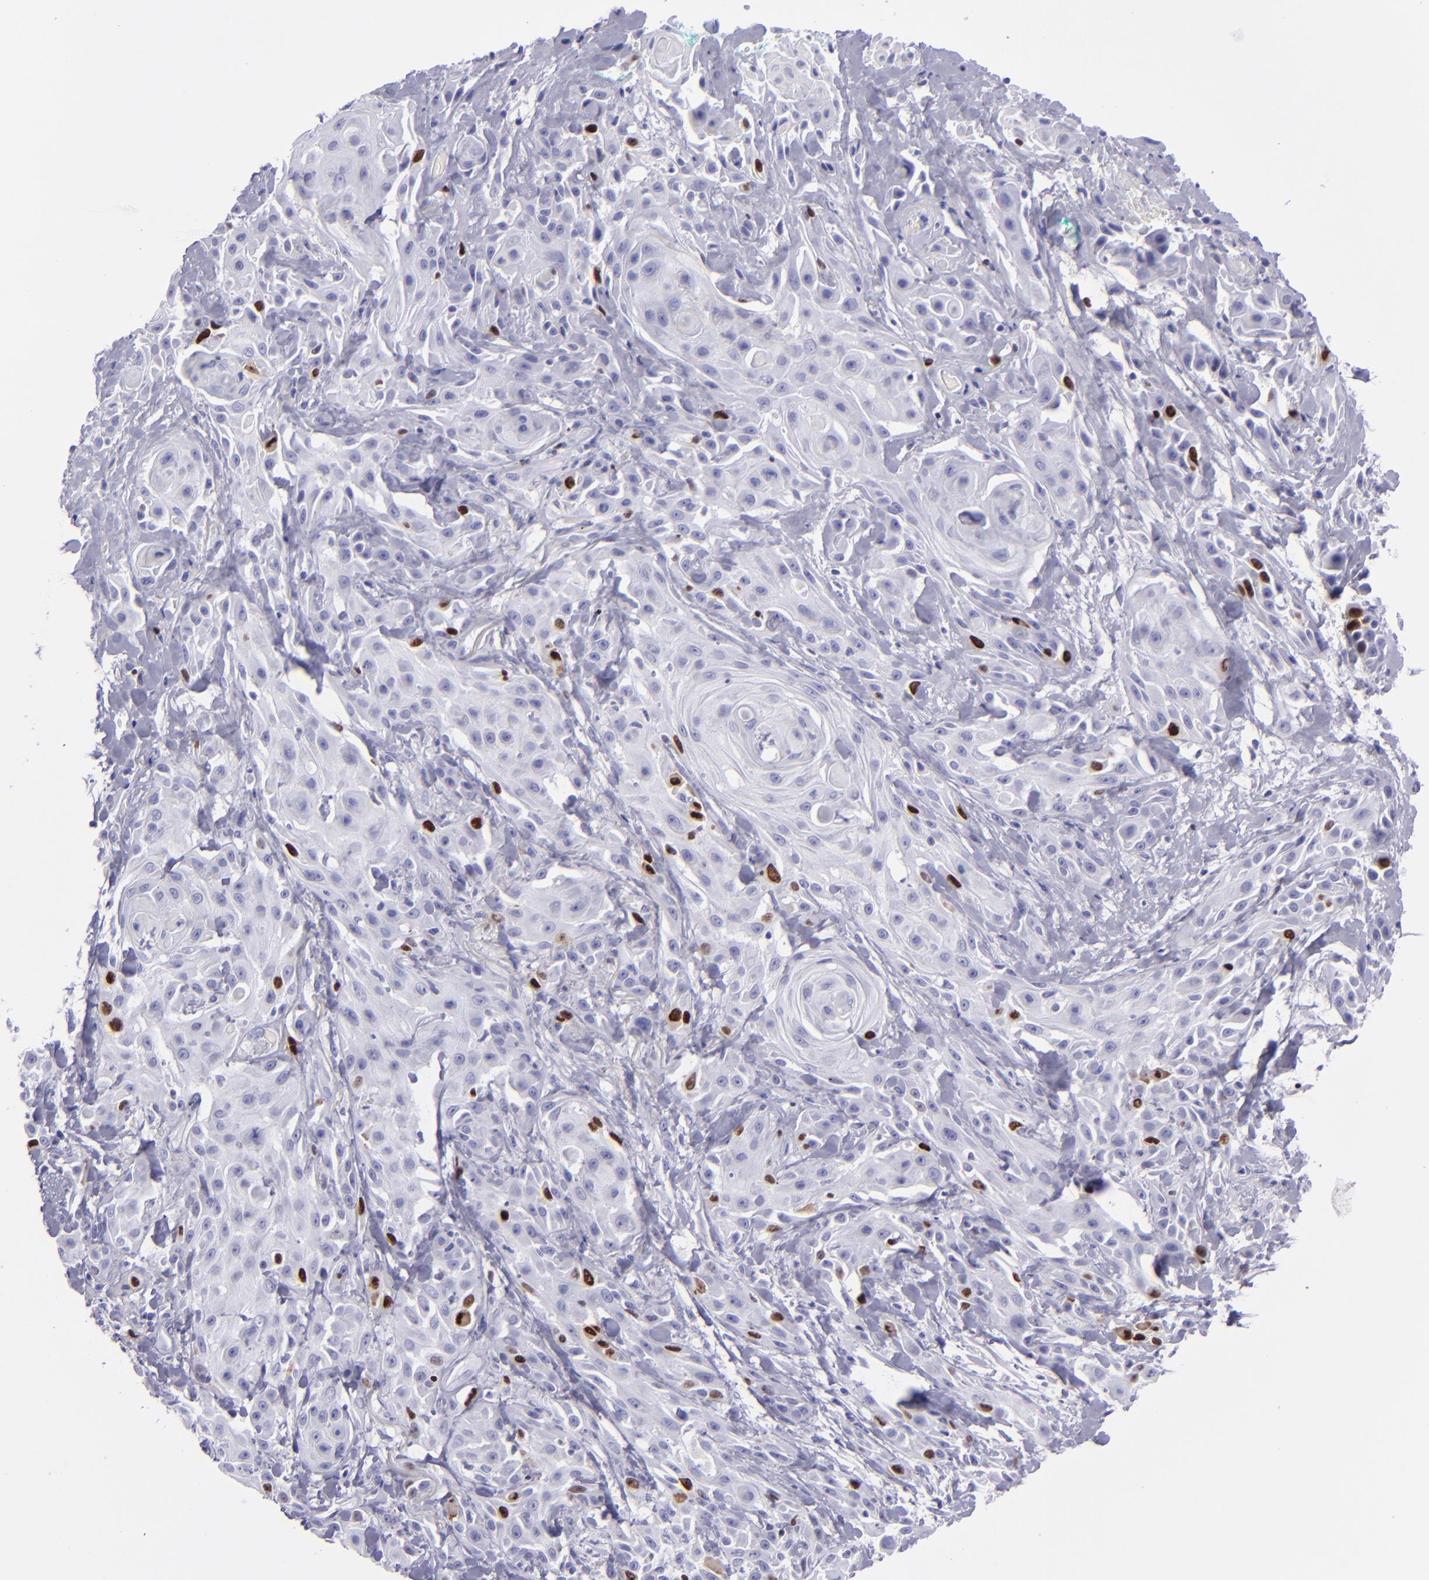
{"staining": {"intensity": "strong", "quantity": "<25%", "location": "nuclear"}, "tissue": "skin cancer", "cell_type": "Tumor cells", "image_type": "cancer", "snomed": [{"axis": "morphology", "description": "Squamous cell carcinoma, NOS"}, {"axis": "topography", "description": "Skin"}, {"axis": "topography", "description": "Anal"}], "caption": "The histopathology image shows immunohistochemical staining of skin cancer (squamous cell carcinoma). There is strong nuclear expression is present in about <25% of tumor cells.", "gene": "TOP2A", "patient": {"sex": "male", "age": 64}}